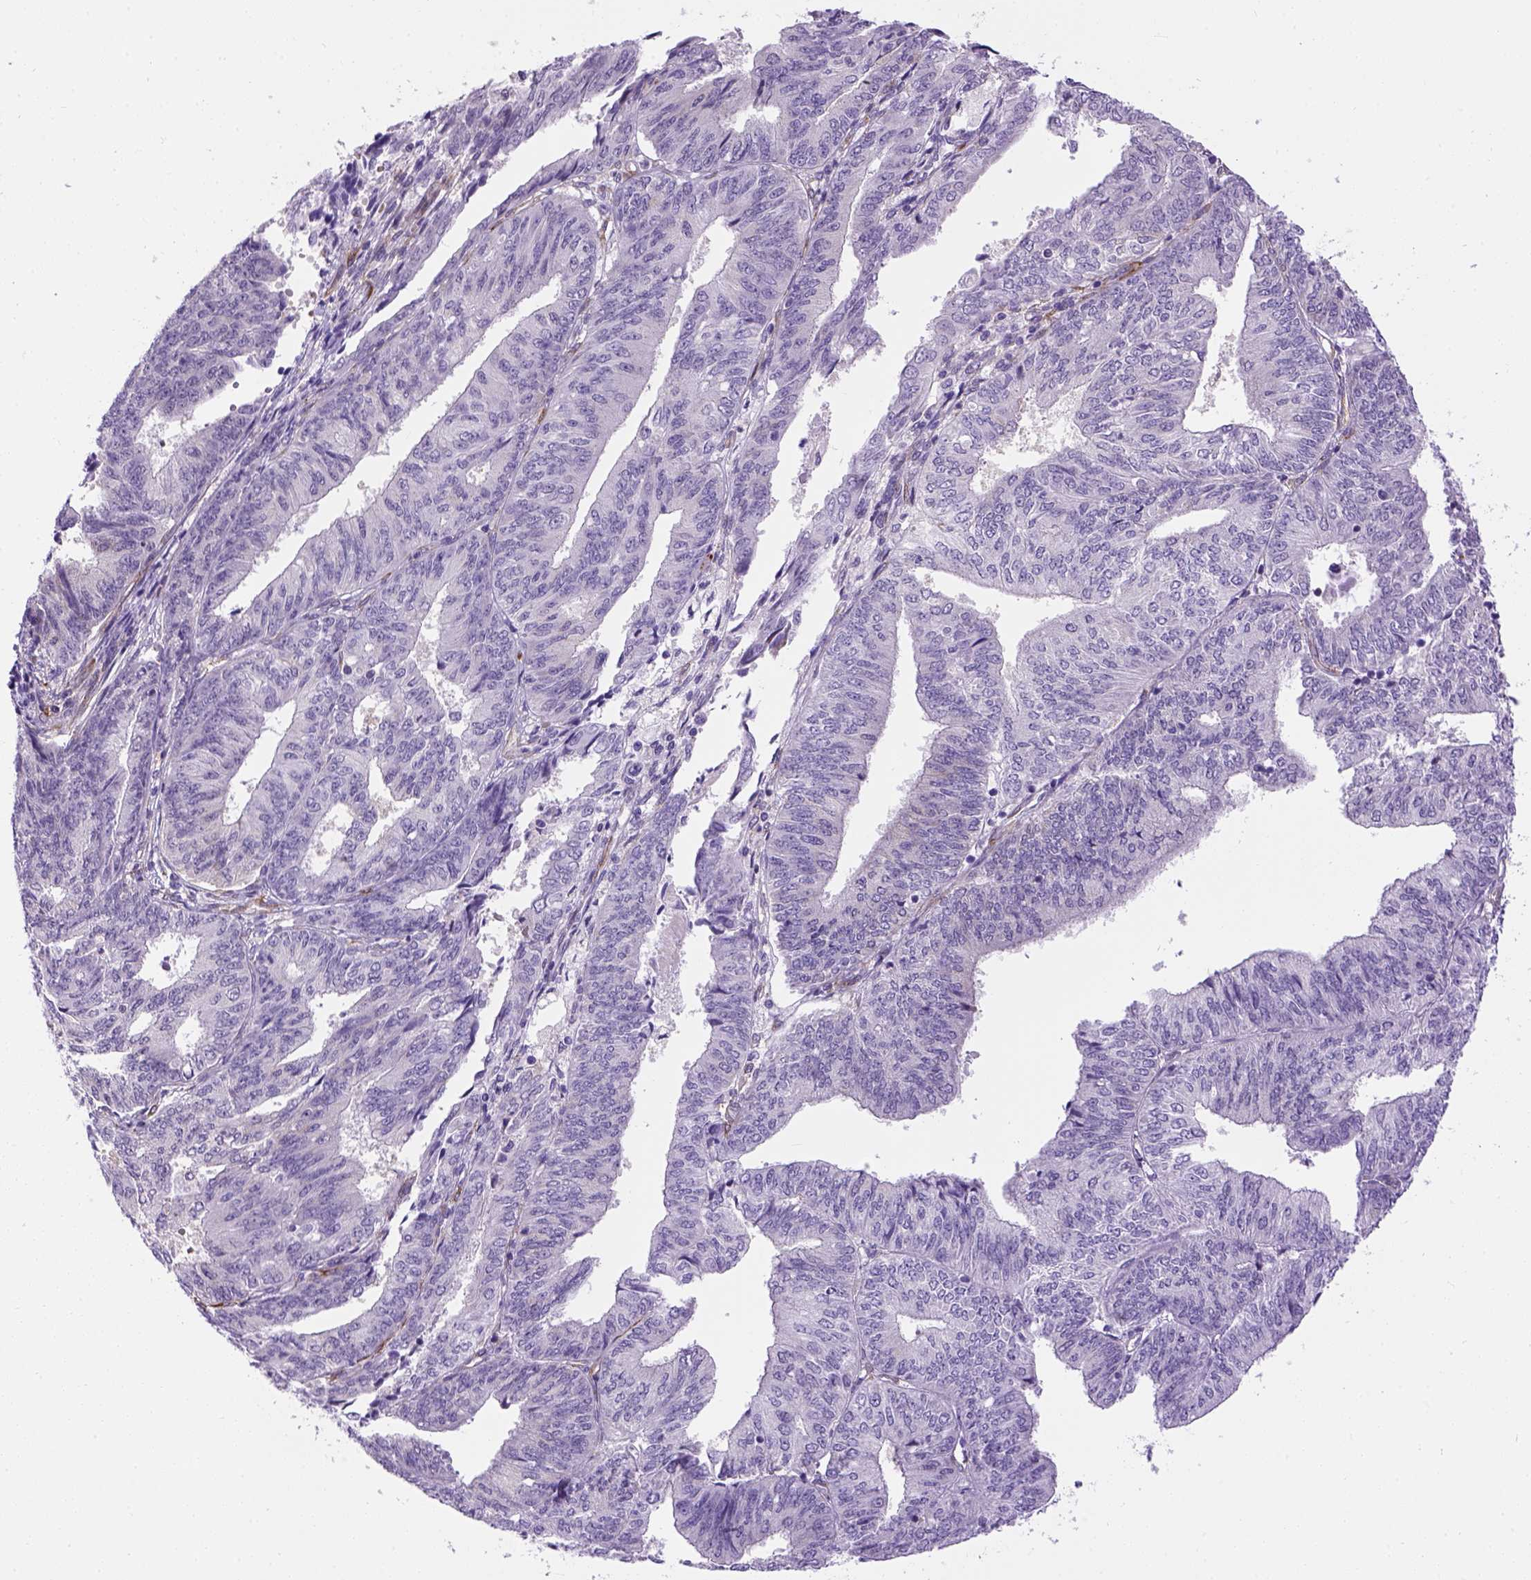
{"staining": {"intensity": "negative", "quantity": "none", "location": "none"}, "tissue": "endometrial cancer", "cell_type": "Tumor cells", "image_type": "cancer", "snomed": [{"axis": "morphology", "description": "Adenocarcinoma, NOS"}, {"axis": "topography", "description": "Endometrium"}], "caption": "This histopathology image is of adenocarcinoma (endometrial) stained with IHC to label a protein in brown with the nuclei are counter-stained blue. There is no positivity in tumor cells.", "gene": "KAZN", "patient": {"sex": "female", "age": 58}}